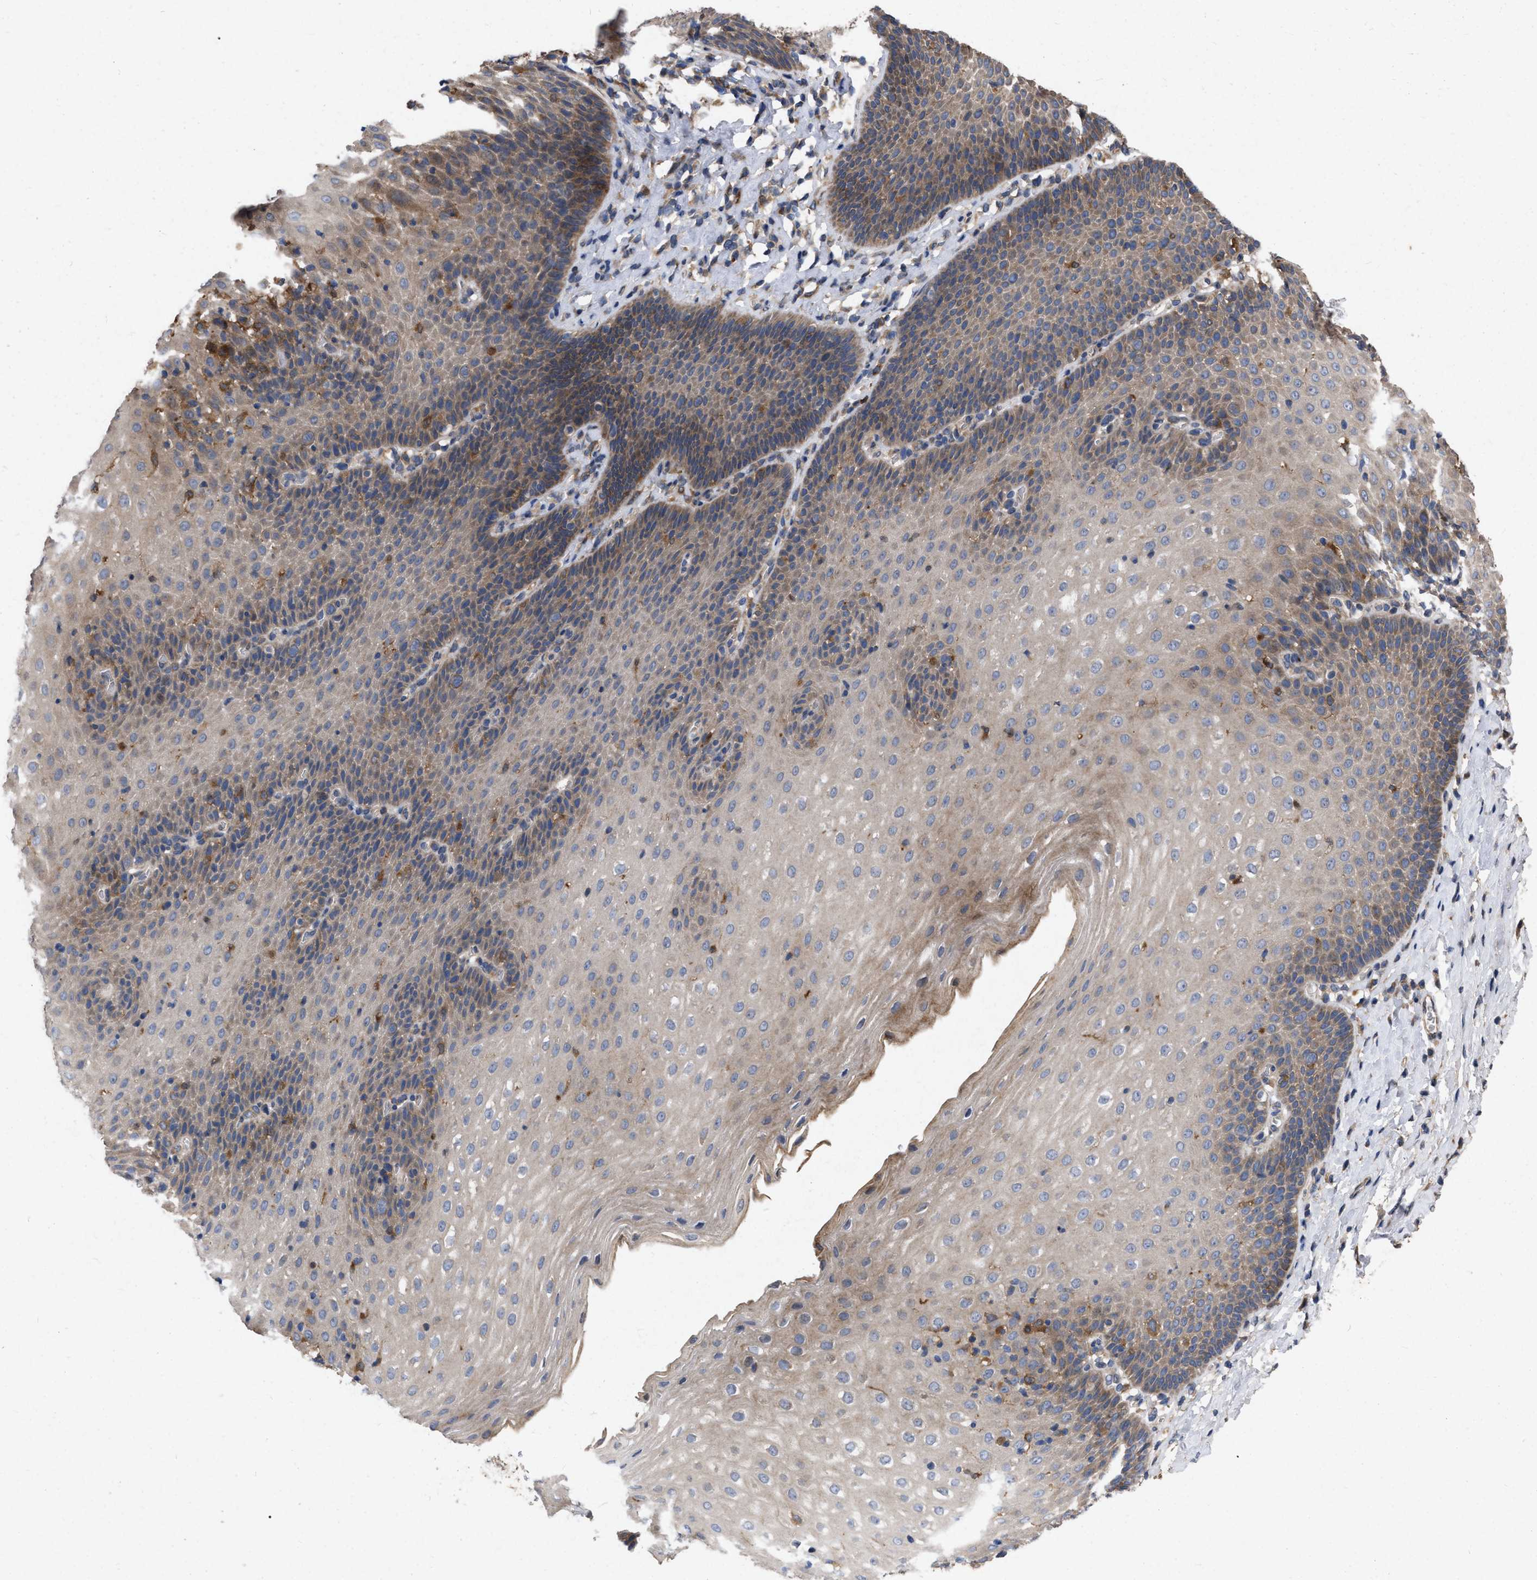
{"staining": {"intensity": "moderate", "quantity": ">75%", "location": "cytoplasmic/membranous"}, "tissue": "esophagus", "cell_type": "Squamous epithelial cells", "image_type": "normal", "snomed": [{"axis": "morphology", "description": "Normal tissue, NOS"}, {"axis": "topography", "description": "Esophagus"}], "caption": "Esophagus stained with a protein marker demonstrates moderate staining in squamous epithelial cells.", "gene": "CDKN2C", "patient": {"sex": "female", "age": 61}}